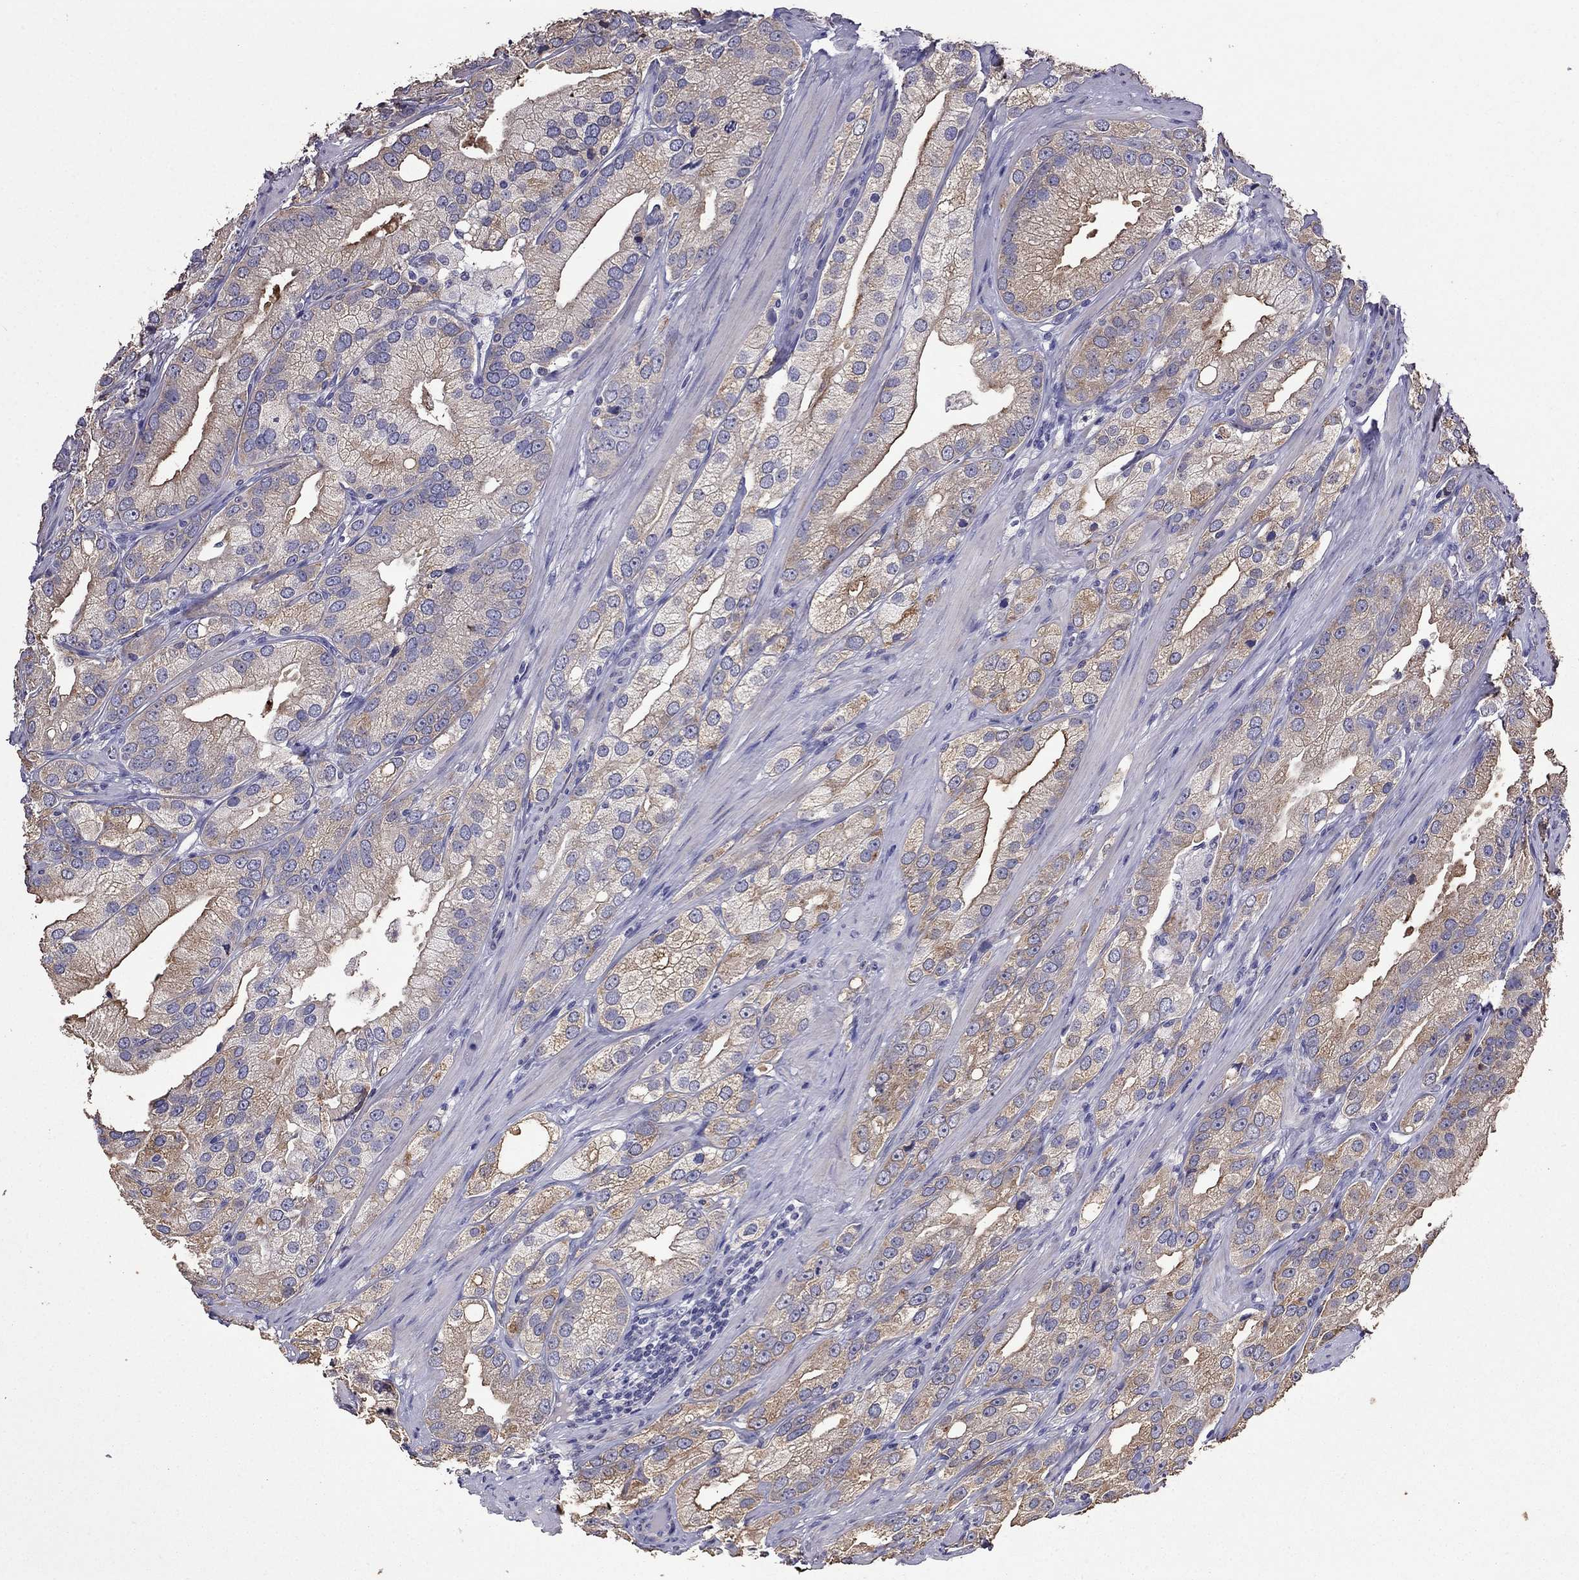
{"staining": {"intensity": "weak", "quantity": "<25%", "location": "cytoplasmic/membranous"}, "tissue": "prostate cancer", "cell_type": "Tumor cells", "image_type": "cancer", "snomed": [{"axis": "morphology", "description": "Adenocarcinoma, High grade"}, {"axis": "topography", "description": "Prostate and seminal vesicle, NOS"}], "caption": "Tumor cells show no significant positivity in high-grade adenocarcinoma (prostate).", "gene": "AK5", "patient": {"sex": "male", "age": 62}}